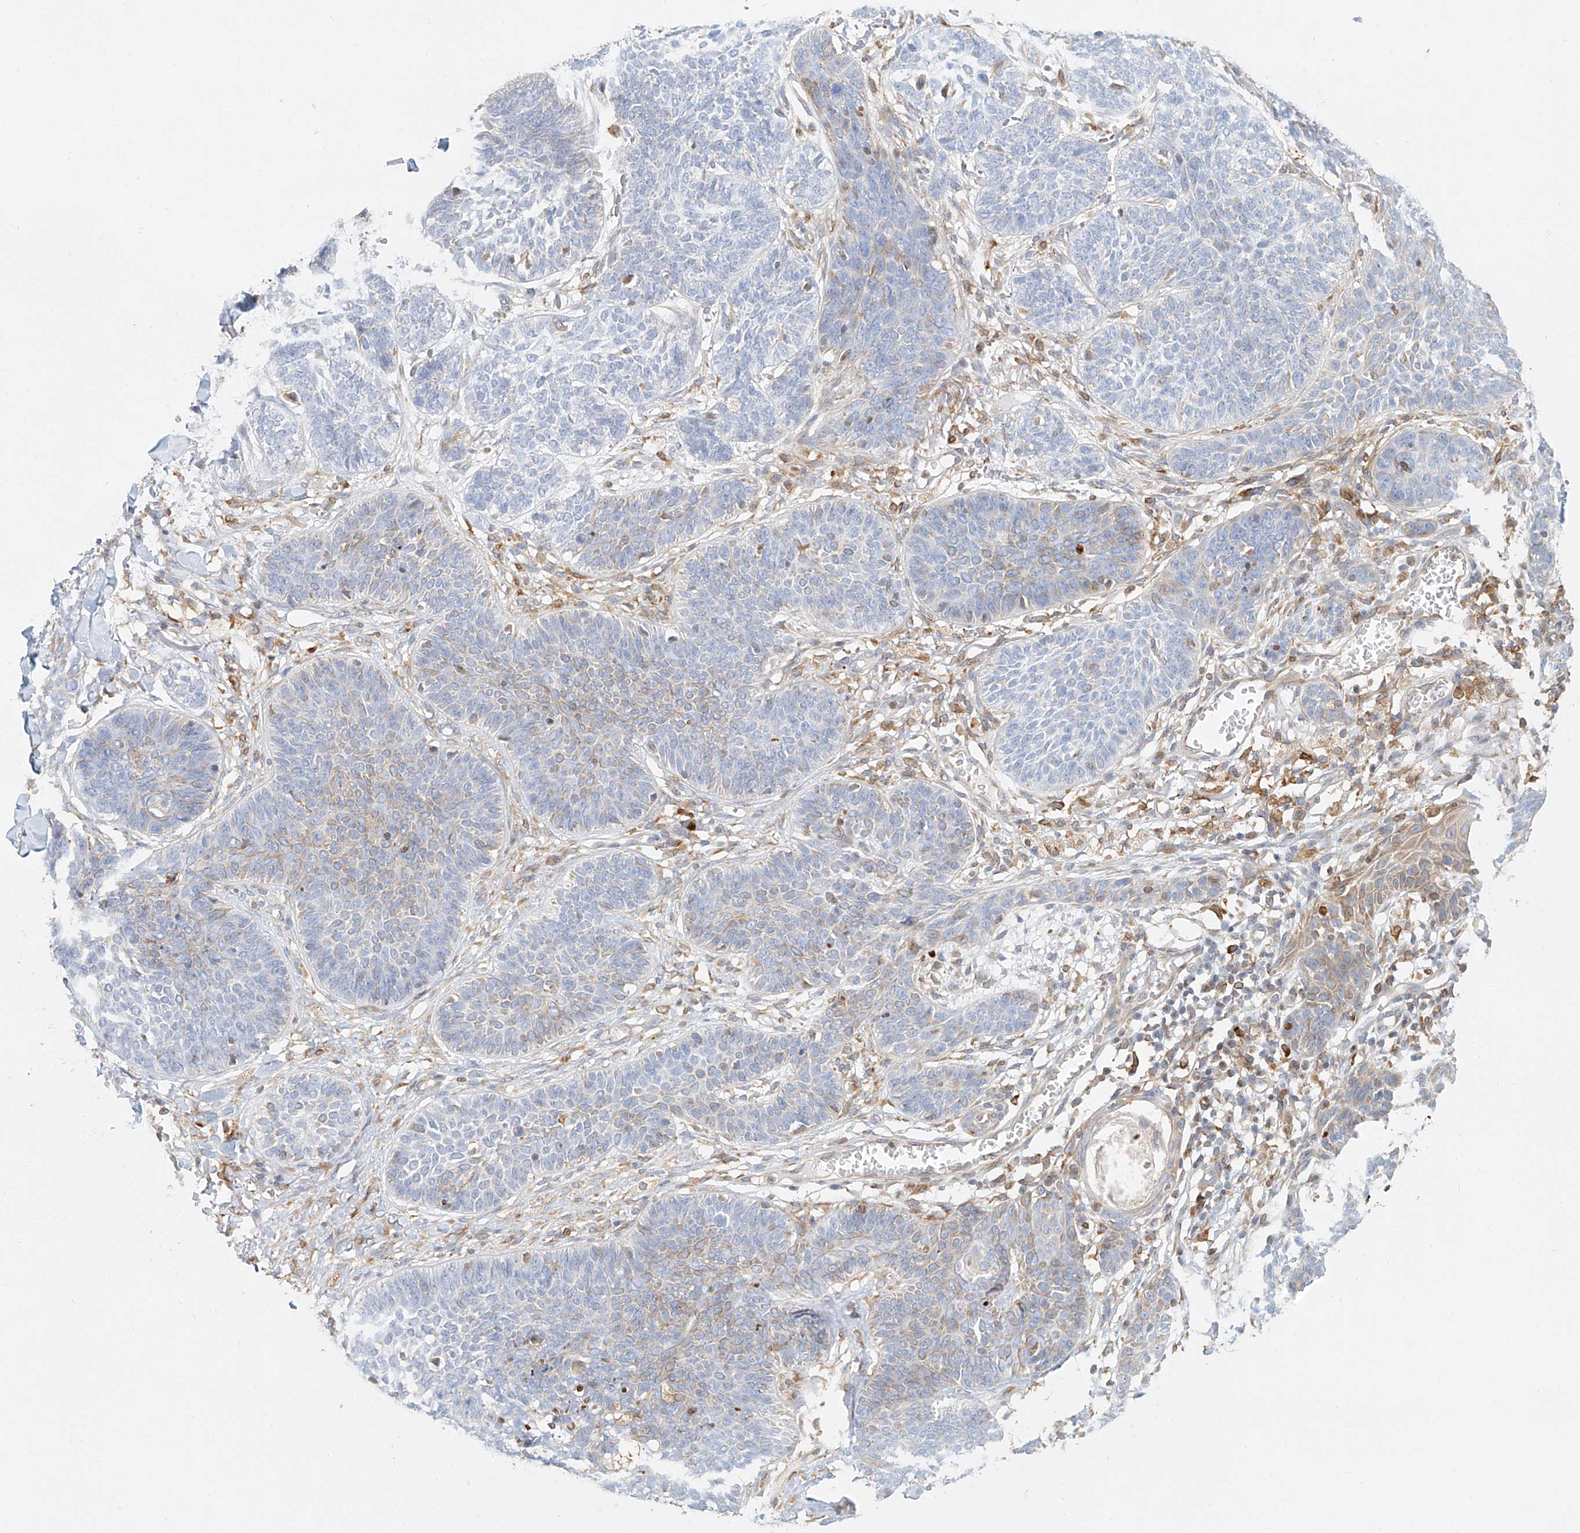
{"staining": {"intensity": "negative", "quantity": "none", "location": "none"}, "tissue": "skin cancer", "cell_type": "Tumor cells", "image_type": "cancer", "snomed": [{"axis": "morphology", "description": "Basal cell carcinoma"}, {"axis": "topography", "description": "Skin"}], "caption": "IHC histopathology image of human skin basal cell carcinoma stained for a protein (brown), which shows no positivity in tumor cells. (IHC, brightfield microscopy, high magnification).", "gene": "DHRS7", "patient": {"sex": "male", "age": 85}}